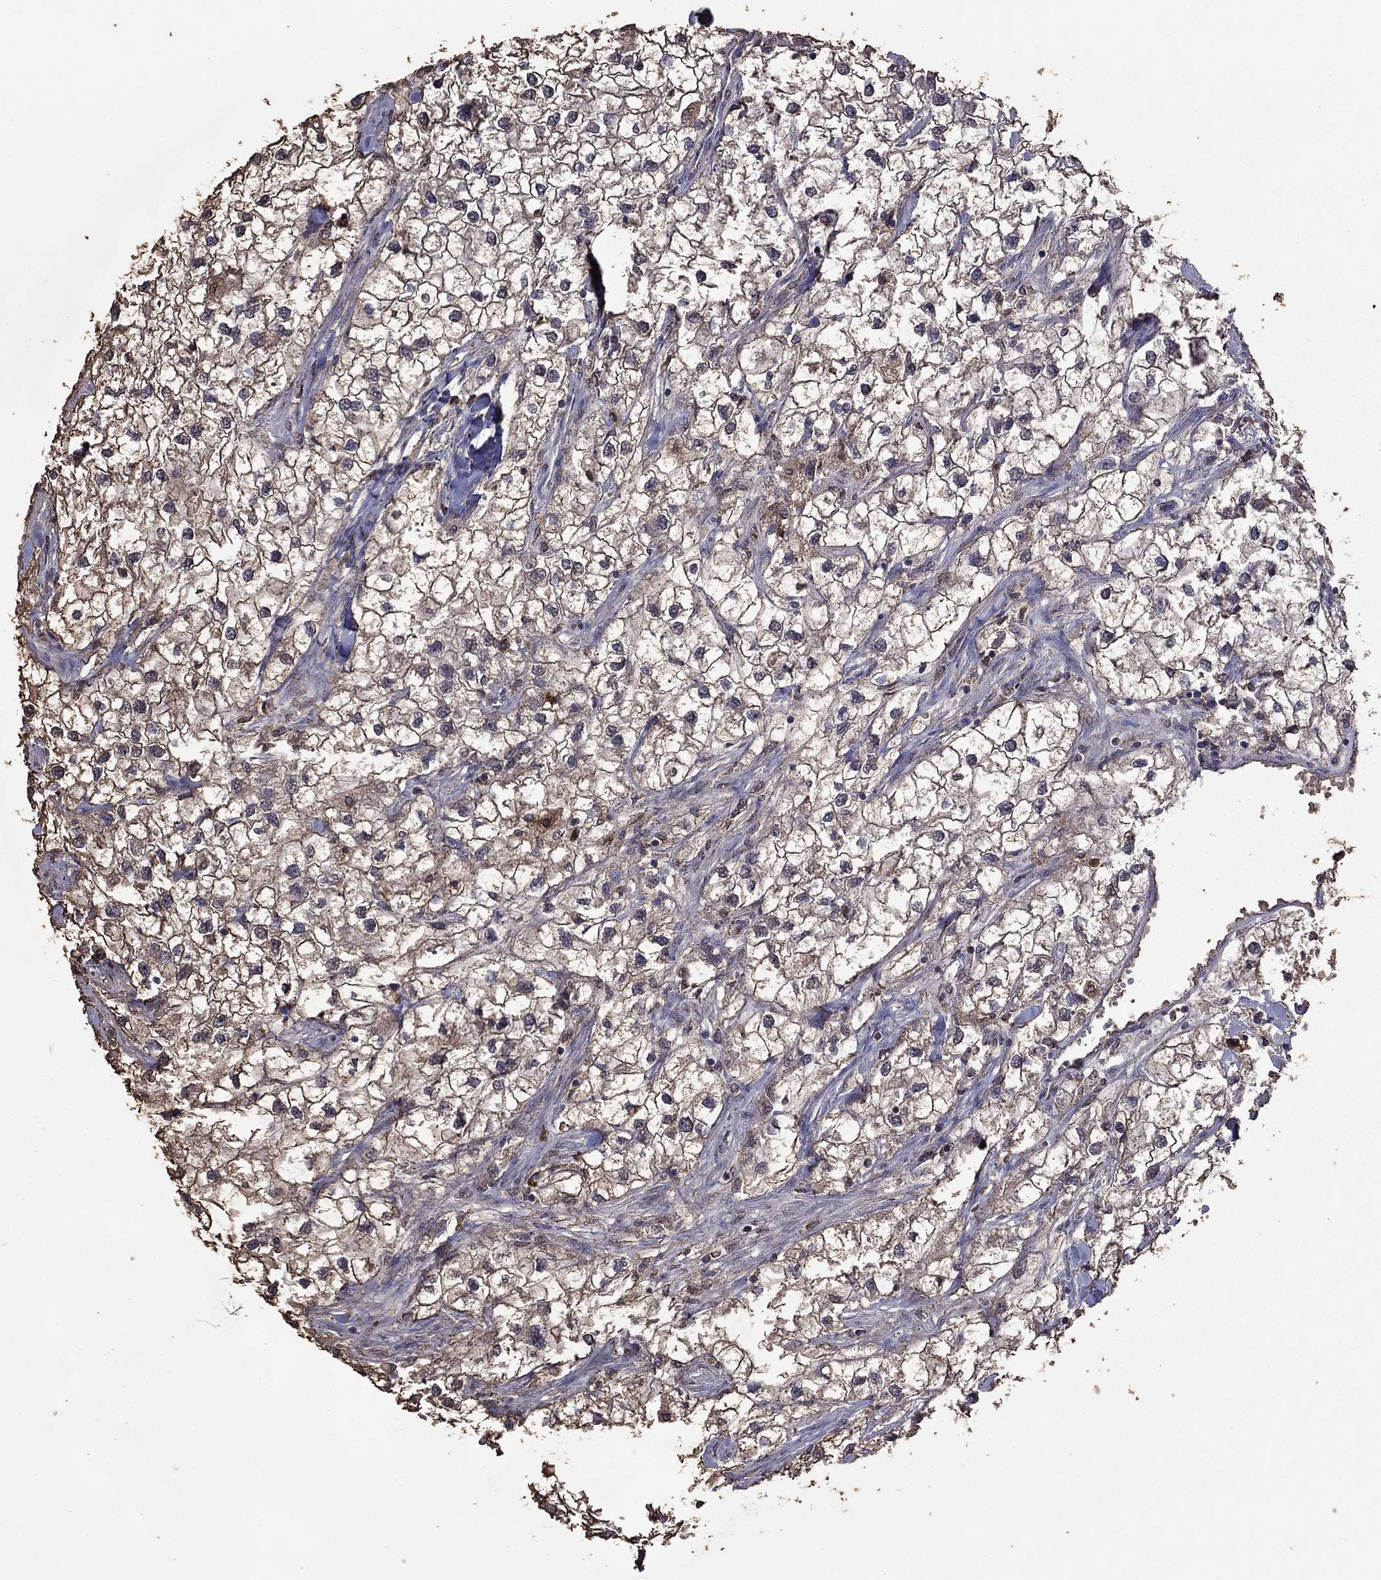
{"staining": {"intensity": "moderate", "quantity": "25%-75%", "location": "cytoplasmic/membranous"}, "tissue": "renal cancer", "cell_type": "Tumor cells", "image_type": "cancer", "snomed": [{"axis": "morphology", "description": "Adenocarcinoma, NOS"}, {"axis": "topography", "description": "Kidney"}], "caption": "Human renal adenocarcinoma stained for a protein (brown) reveals moderate cytoplasmic/membranous positive positivity in about 25%-75% of tumor cells.", "gene": "SERPINA5", "patient": {"sex": "male", "age": 59}}